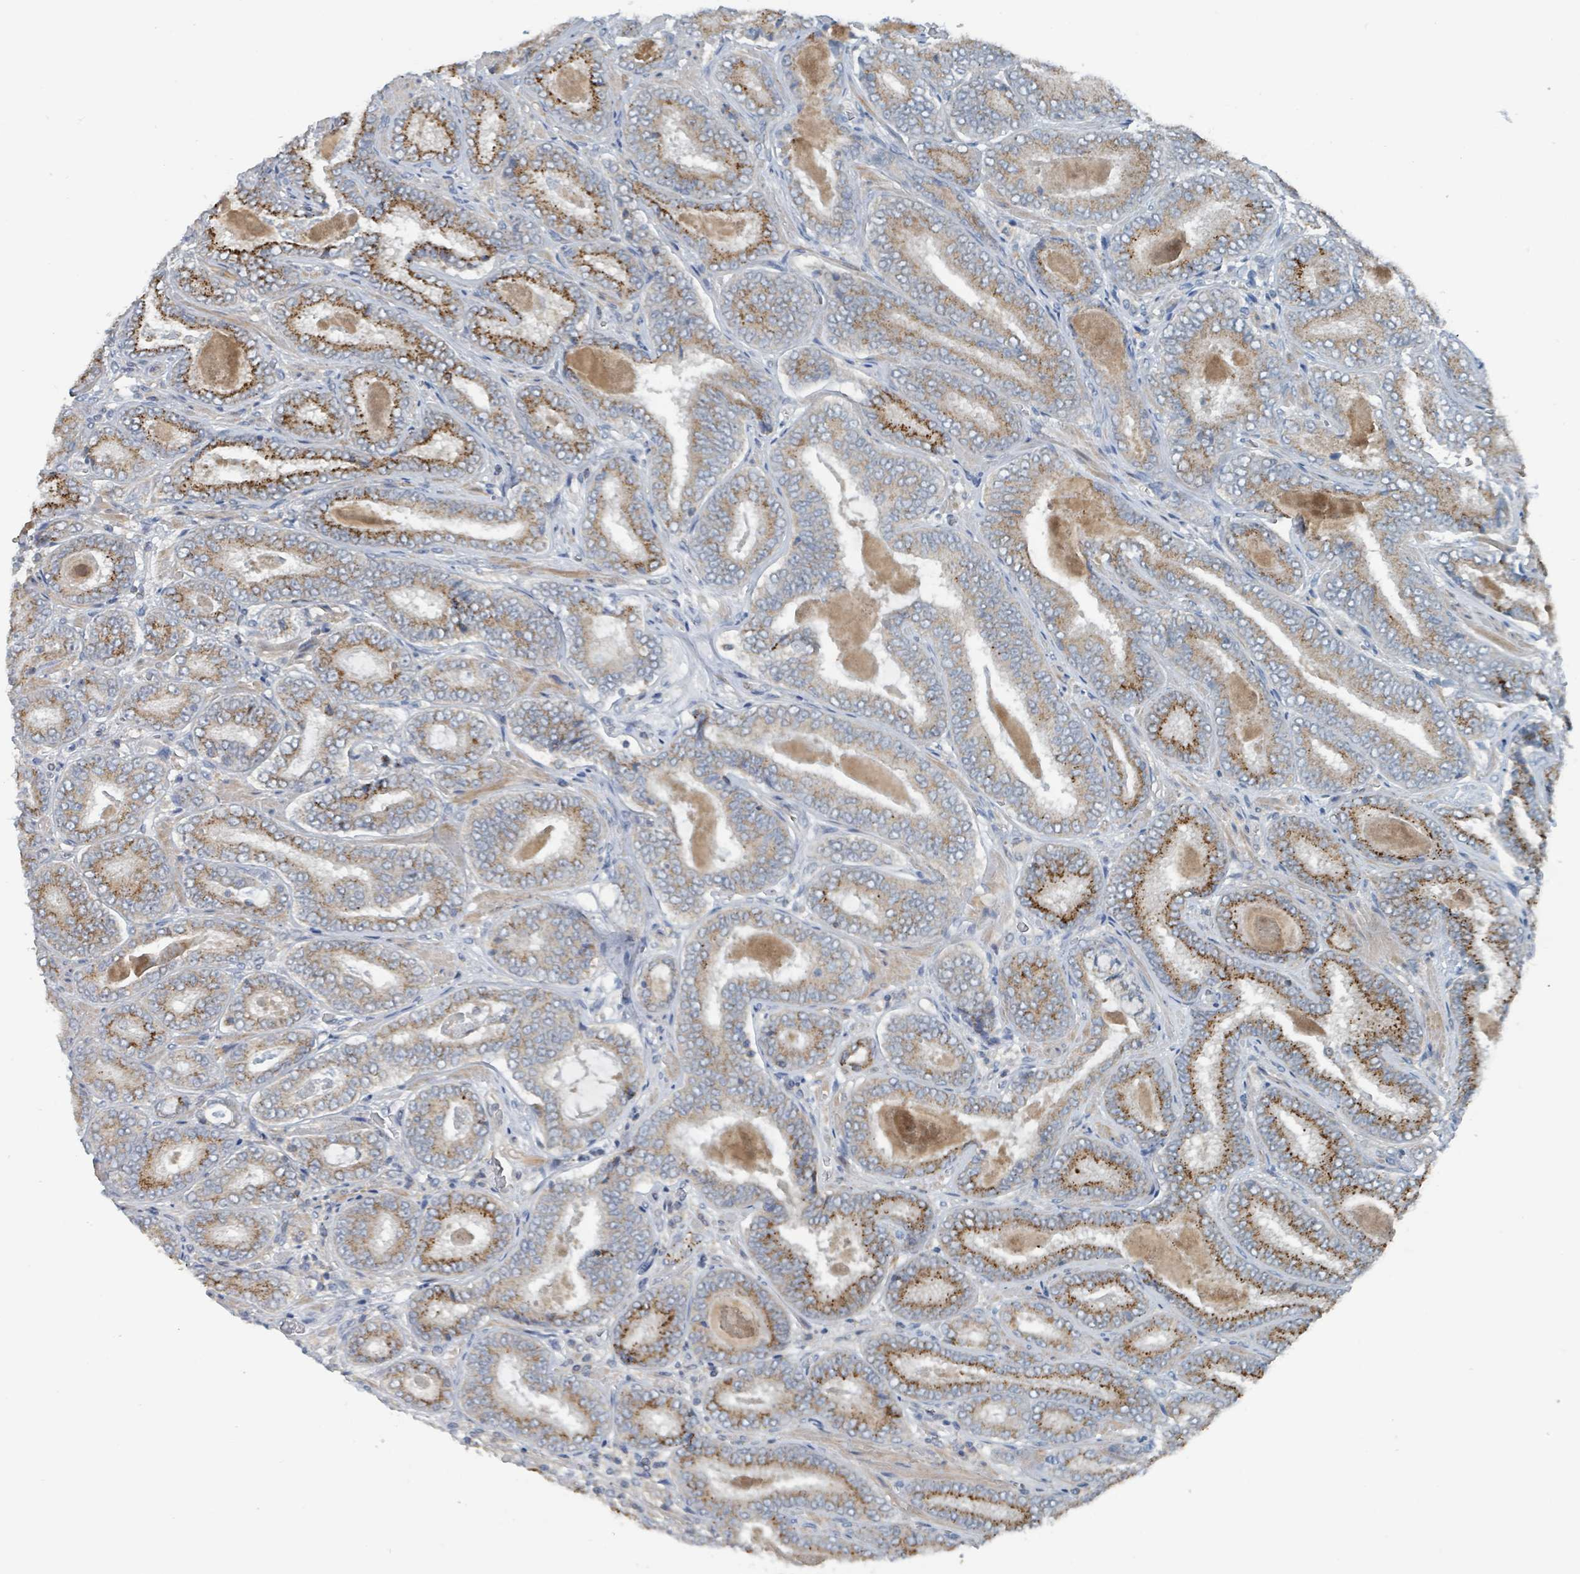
{"staining": {"intensity": "strong", "quantity": "25%-75%", "location": "cytoplasmic/membranous"}, "tissue": "prostate cancer", "cell_type": "Tumor cells", "image_type": "cancer", "snomed": [{"axis": "morphology", "description": "Adenocarcinoma, High grade"}, {"axis": "topography", "description": "Prostate"}], "caption": "IHC of prostate cancer (high-grade adenocarcinoma) displays high levels of strong cytoplasmic/membranous positivity in about 25%-75% of tumor cells.", "gene": "ACBD4", "patient": {"sex": "male", "age": 72}}